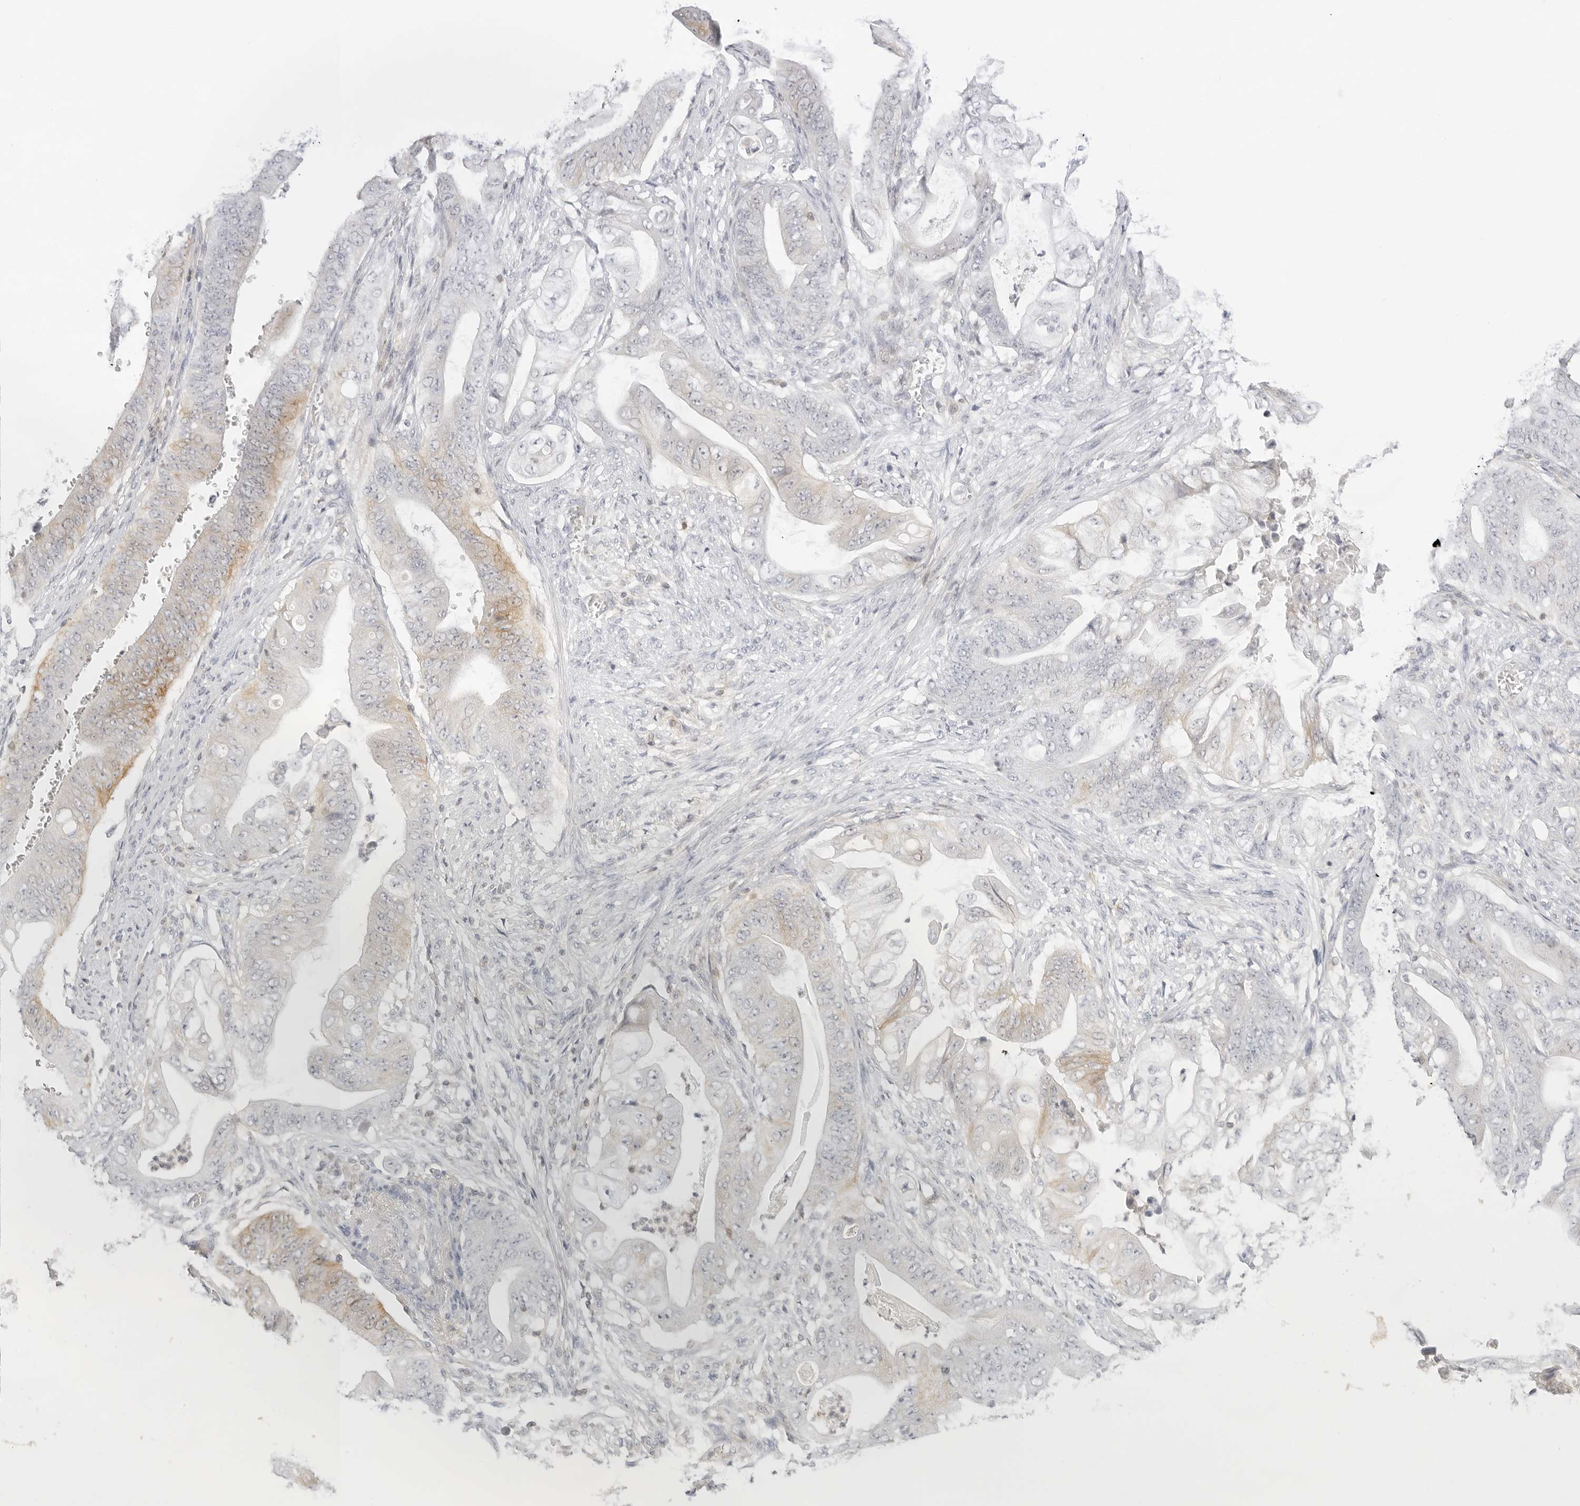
{"staining": {"intensity": "weak", "quantity": "<25%", "location": "cytoplasmic/membranous"}, "tissue": "stomach cancer", "cell_type": "Tumor cells", "image_type": "cancer", "snomed": [{"axis": "morphology", "description": "Adenocarcinoma, NOS"}, {"axis": "topography", "description": "Stomach"}], "caption": "Stomach cancer (adenocarcinoma) was stained to show a protein in brown. There is no significant expression in tumor cells.", "gene": "TNFRSF14", "patient": {"sex": "female", "age": 73}}